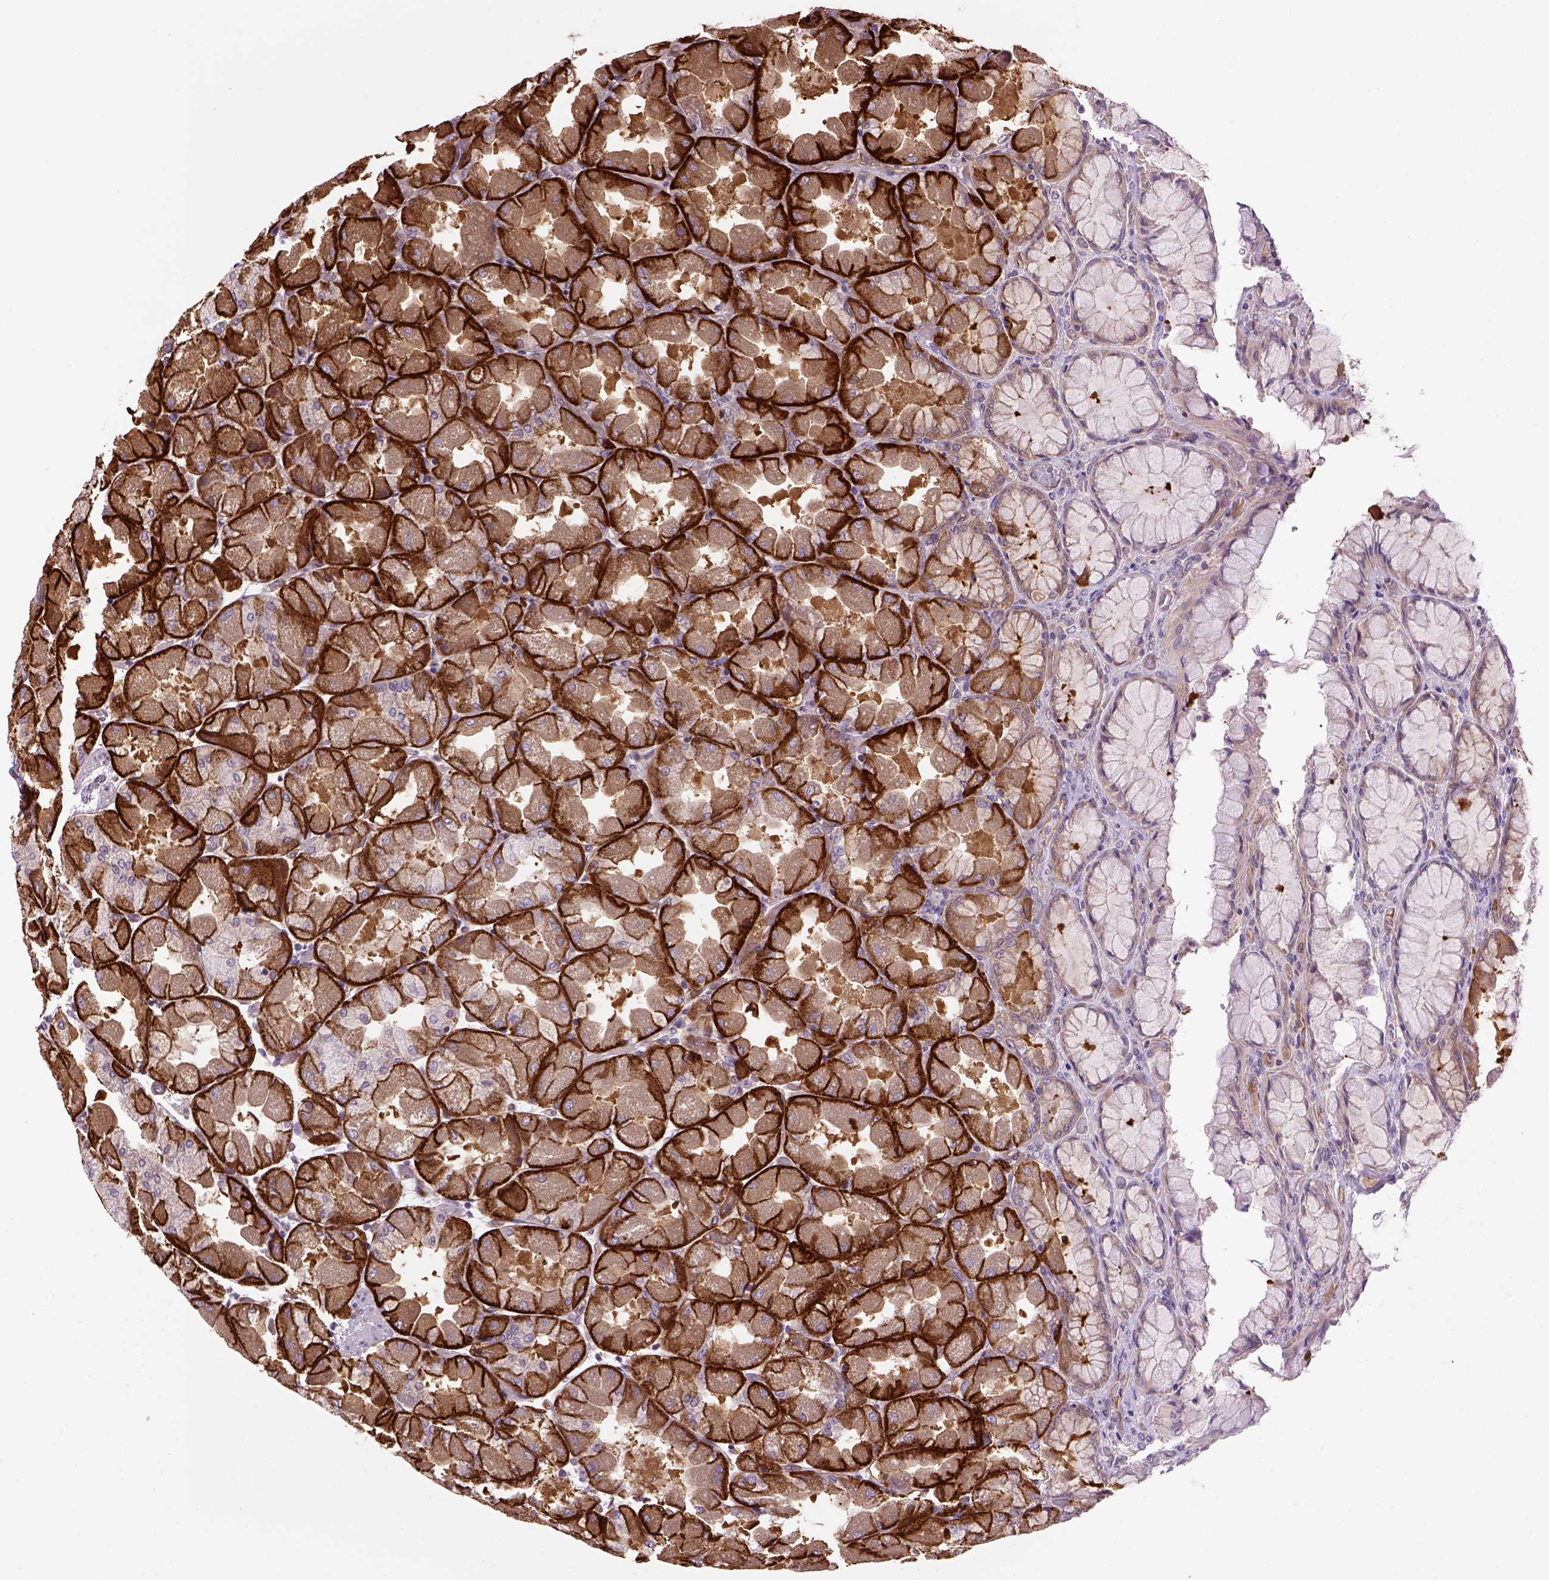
{"staining": {"intensity": "strong", "quantity": "25%-75%", "location": "cytoplasmic/membranous"}, "tissue": "stomach", "cell_type": "Glandular cells", "image_type": "normal", "snomed": [{"axis": "morphology", "description": "Normal tissue, NOS"}, {"axis": "topography", "description": "Stomach"}], "caption": "Immunohistochemistry (IHC) of unremarkable stomach demonstrates high levels of strong cytoplasmic/membranous expression in about 25%-75% of glandular cells.", "gene": "CASKIN2", "patient": {"sex": "female", "age": 61}}